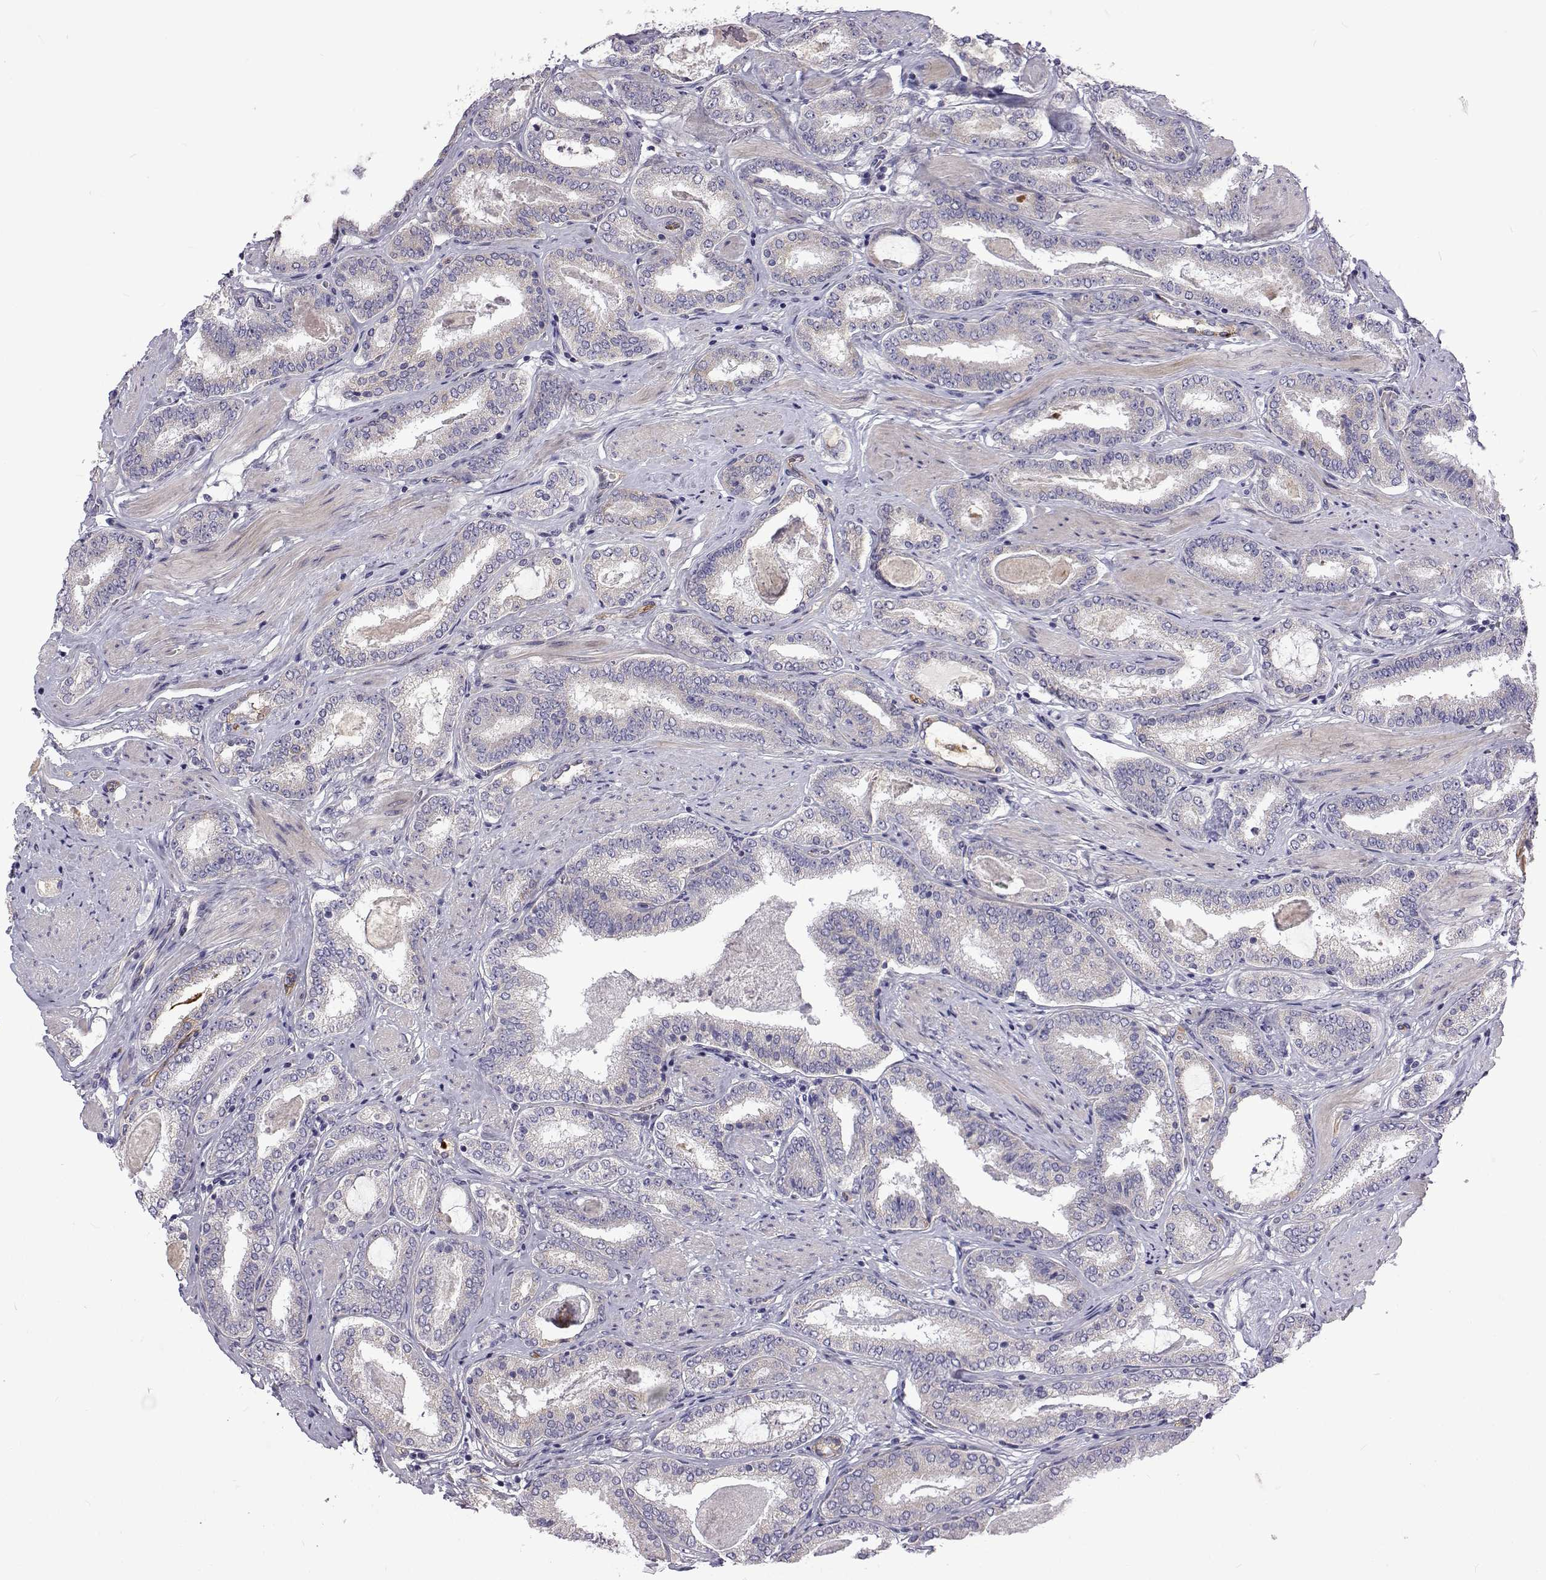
{"staining": {"intensity": "negative", "quantity": "none", "location": "none"}, "tissue": "prostate cancer", "cell_type": "Tumor cells", "image_type": "cancer", "snomed": [{"axis": "morphology", "description": "Adenocarcinoma, High grade"}, {"axis": "topography", "description": "Prostate"}], "caption": "A histopathology image of human prostate high-grade adenocarcinoma is negative for staining in tumor cells.", "gene": "NPR3", "patient": {"sex": "male", "age": 63}}